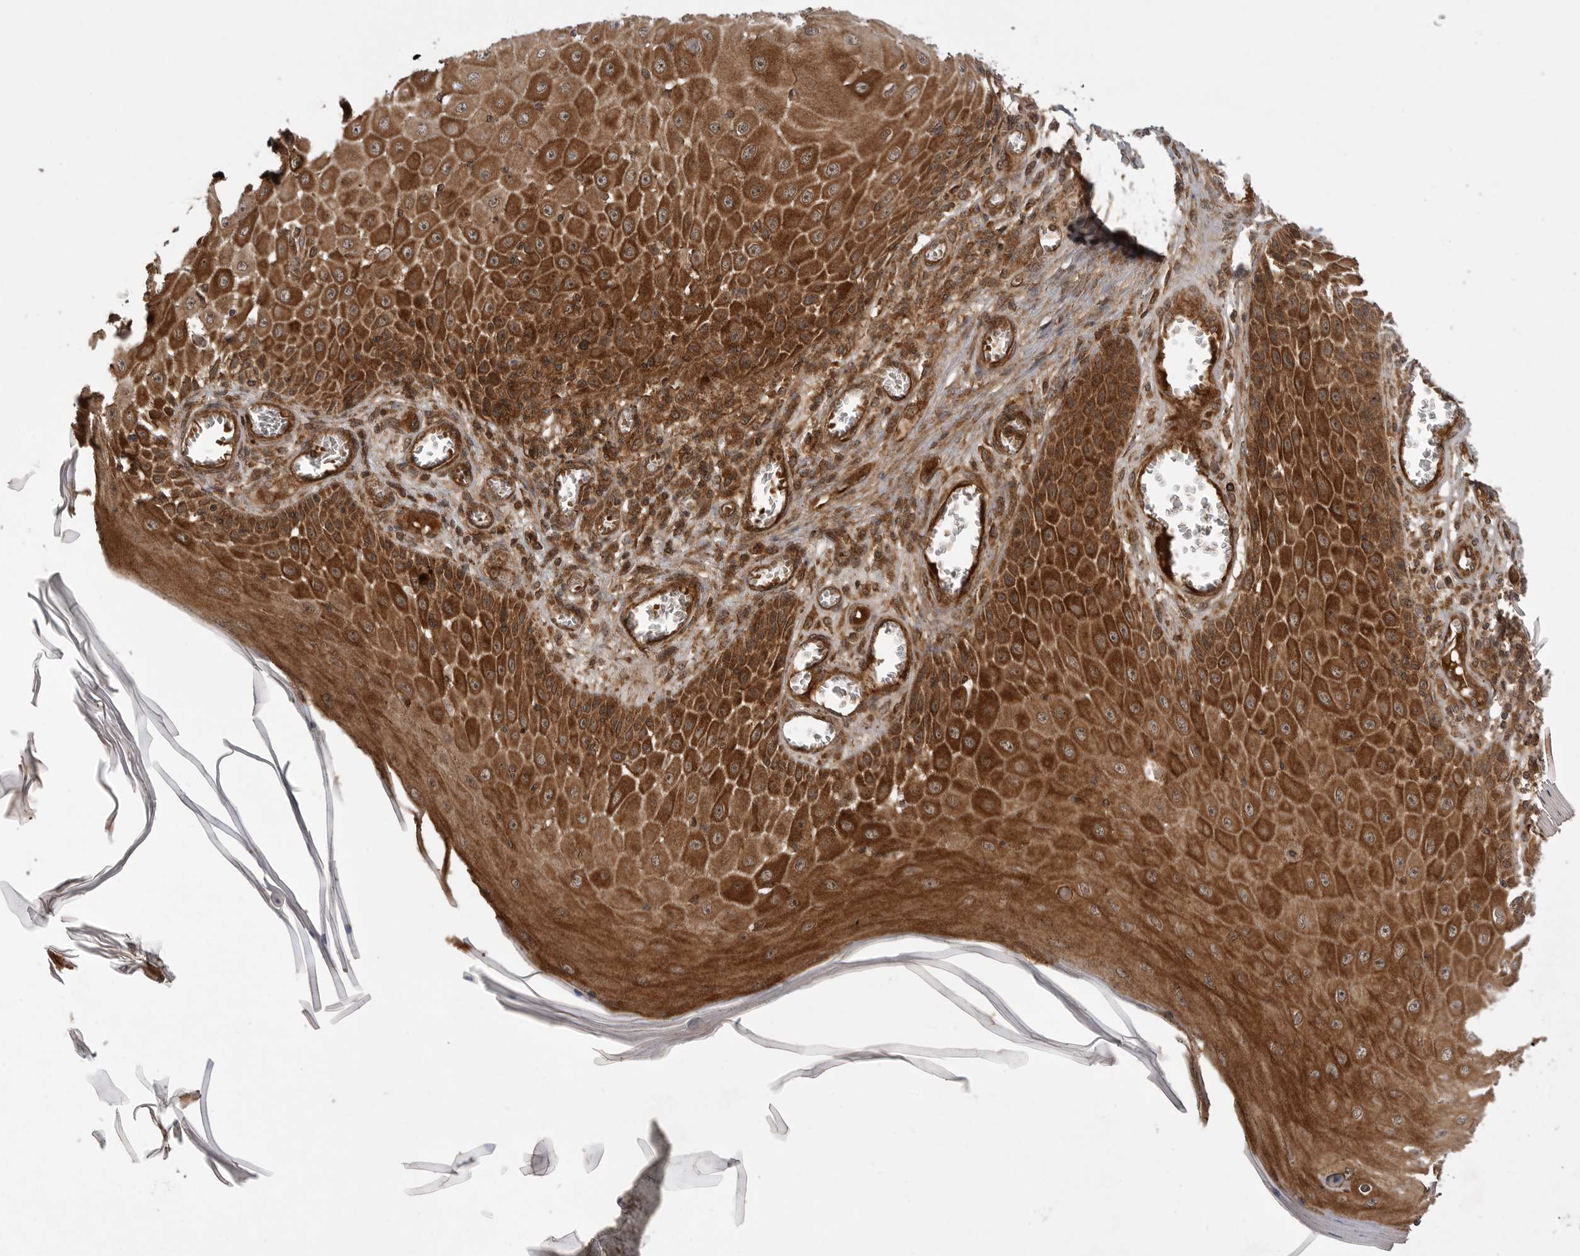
{"staining": {"intensity": "strong", "quantity": ">75%", "location": "cytoplasmic/membranous"}, "tissue": "skin cancer", "cell_type": "Tumor cells", "image_type": "cancer", "snomed": [{"axis": "morphology", "description": "Squamous cell carcinoma, NOS"}, {"axis": "topography", "description": "Skin"}], "caption": "High-power microscopy captured an immunohistochemistry micrograph of squamous cell carcinoma (skin), revealing strong cytoplasmic/membranous staining in approximately >75% of tumor cells.", "gene": "PRDX4", "patient": {"sex": "female", "age": 73}}